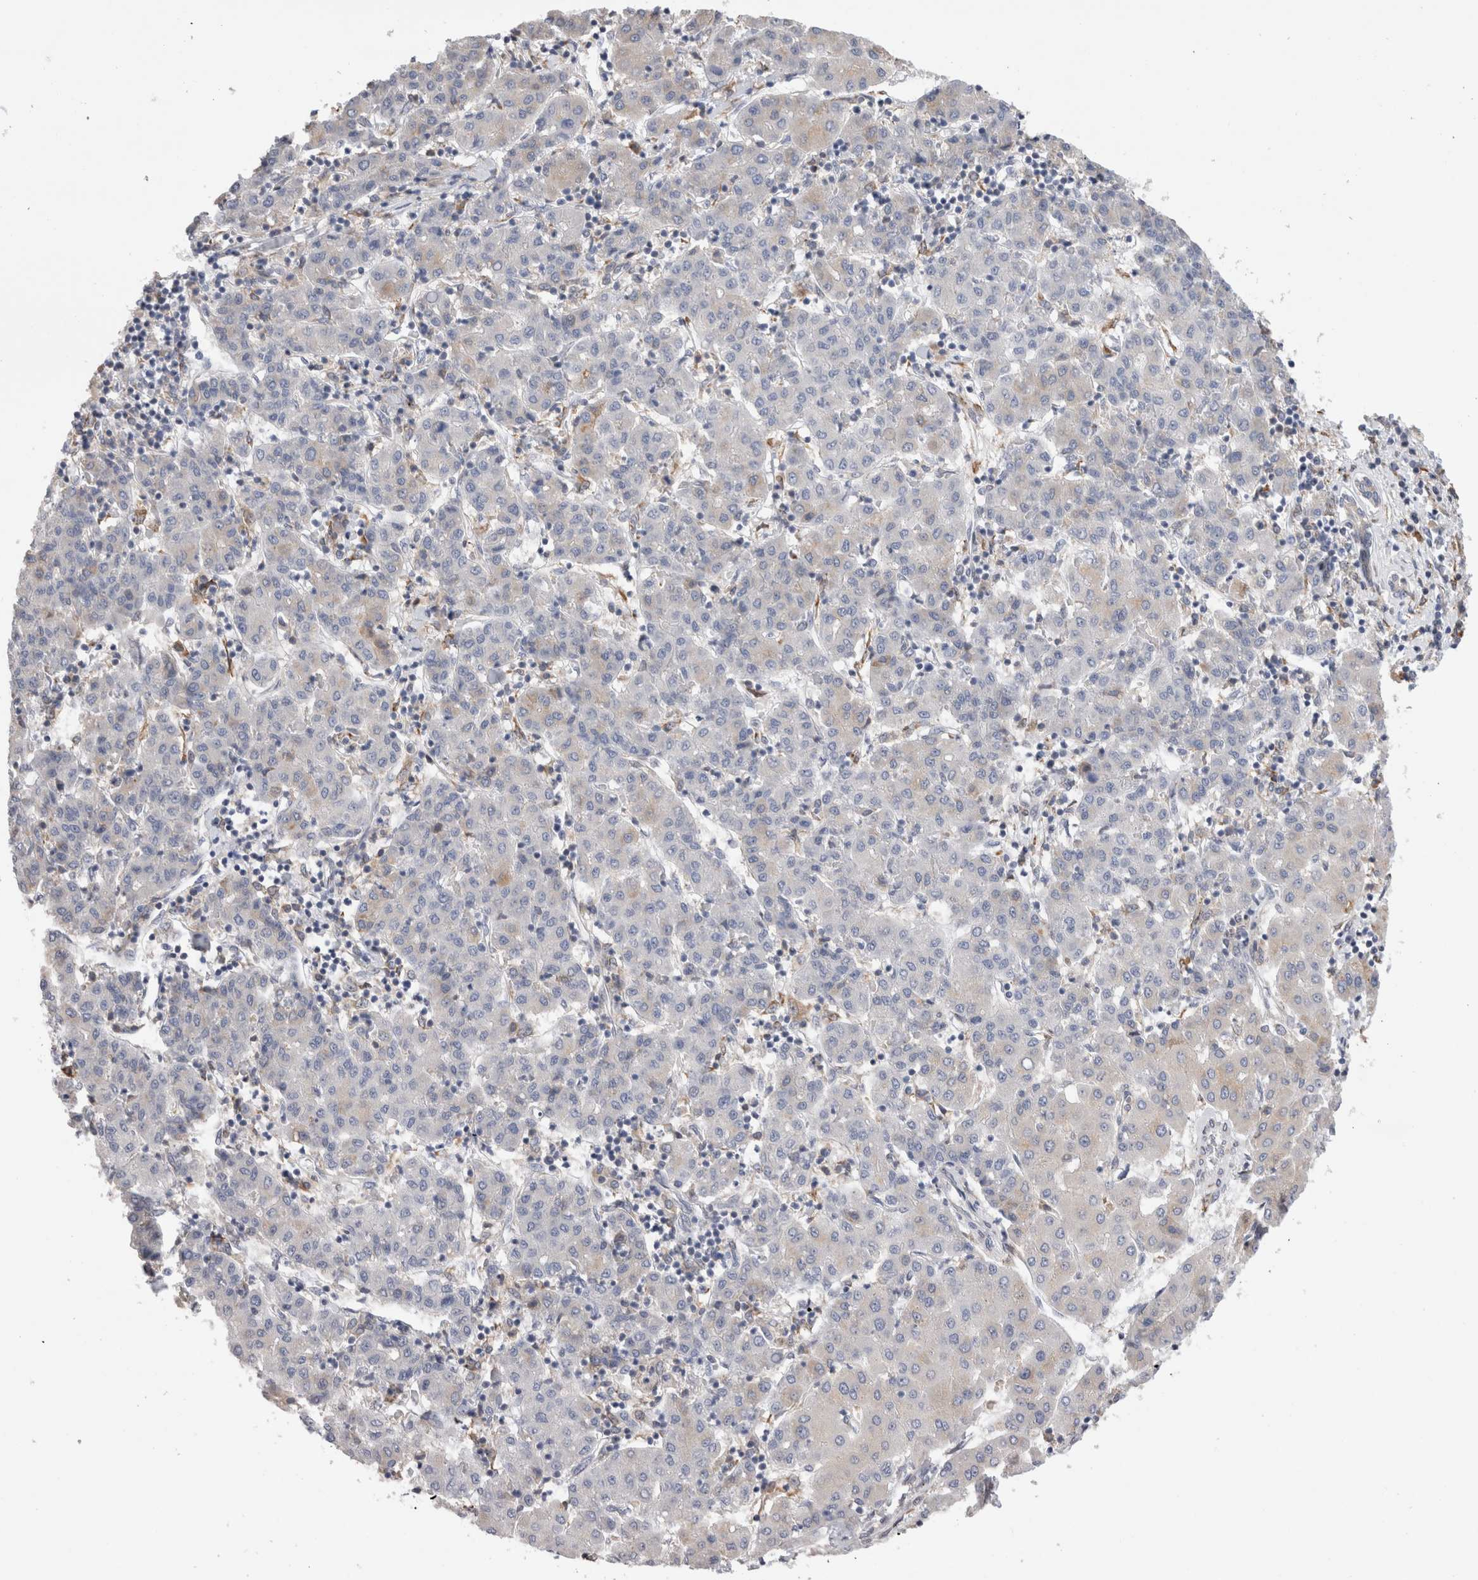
{"staining": {"intensity": "weak", "quantity": "<25%", "location": "cytoplasmic/membranous"}, "tissue": "liver cancer", "cell_type": "Tumor cells", "image_type": "cancer", "snomed": [{"axis": "morphology", "description": "Carcinoma, Hepatocellular, NOS"}, {"axis": "topography", "description": "Liver"}], "caption": "DAB immunohistochemical staining of liver hepatocellular carcinoma shows no significant positivity in tumor cells.", "gene": "VCPIP1", "patient": {"sex": "male", "age": 65}}